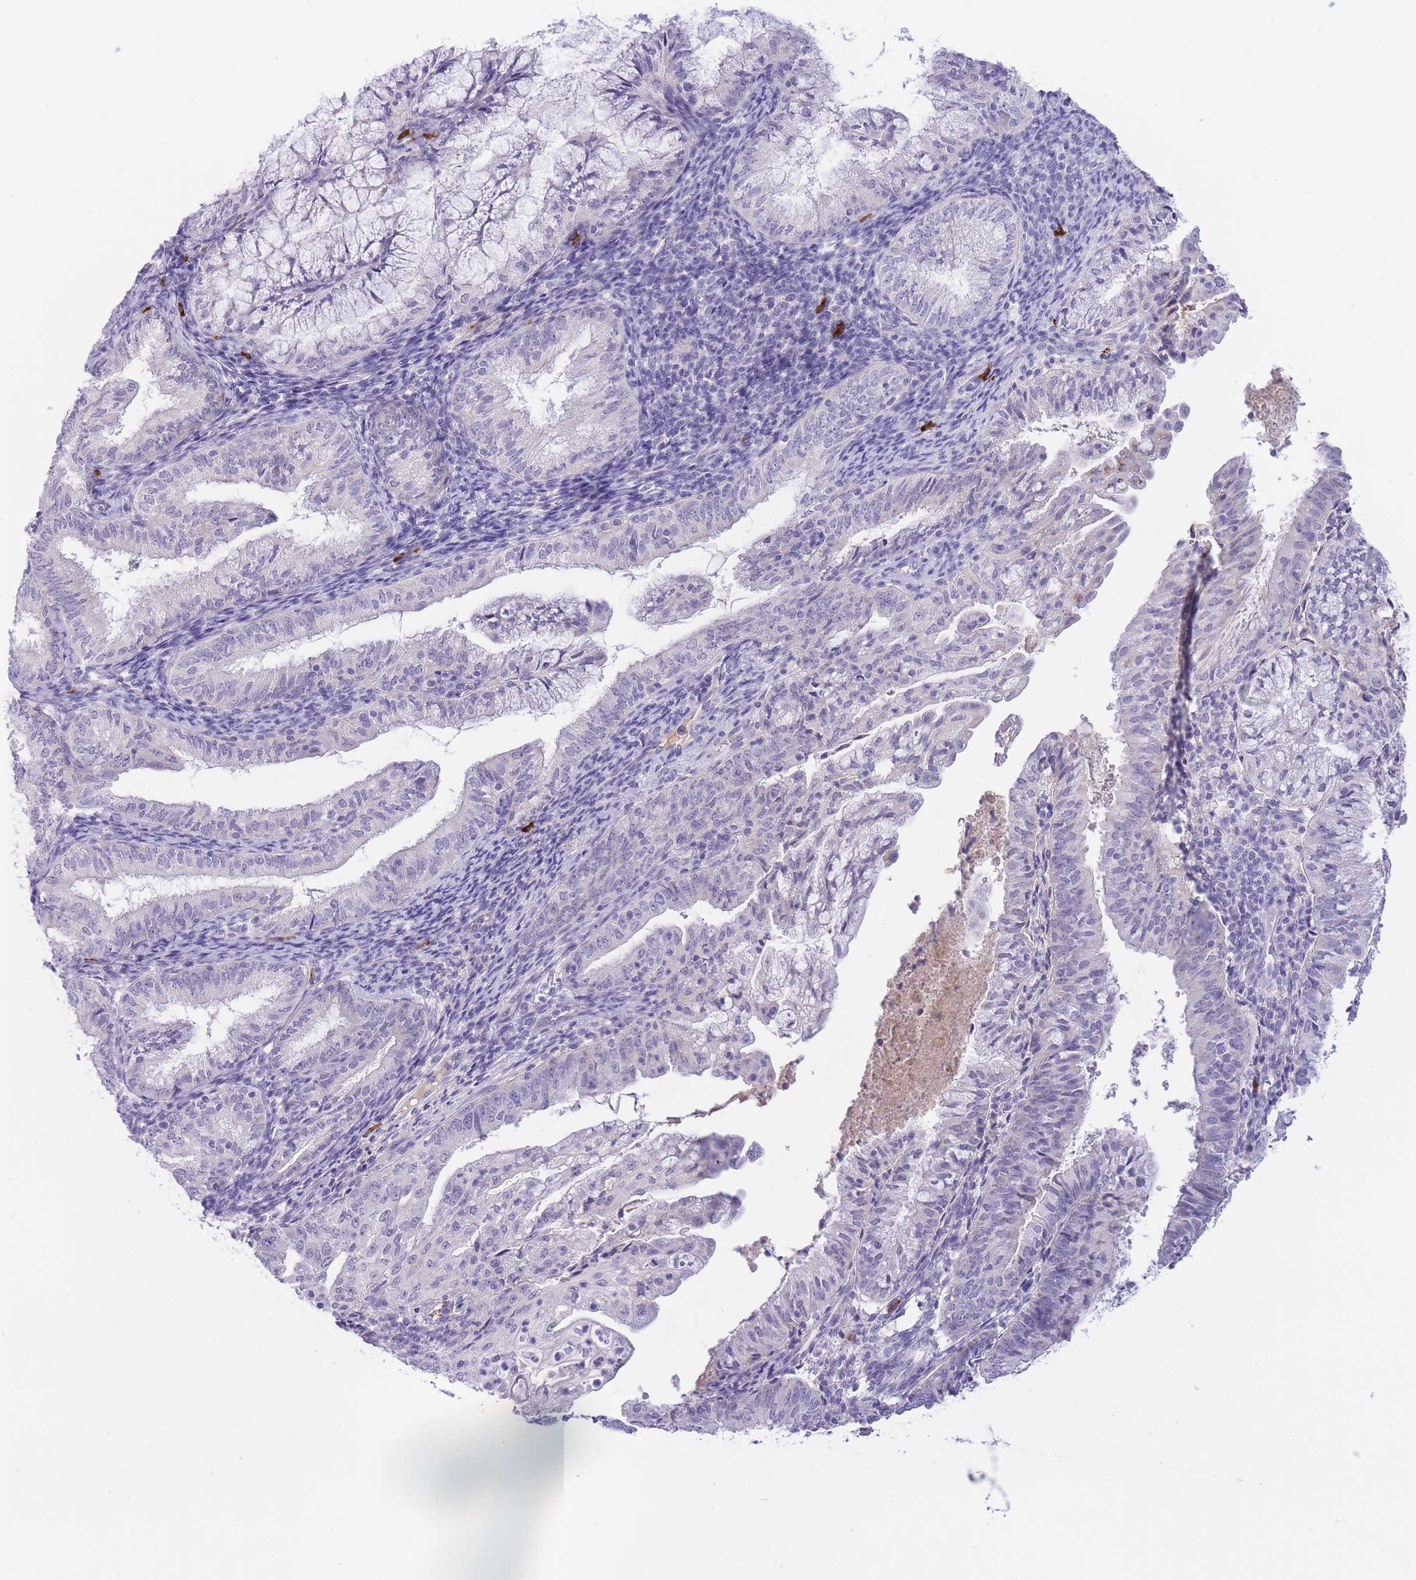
{"staining": {"intensity": "negative", "quantity": "none", "location": "none"}, "tissue": "endometrial cancer", "cell_type": "Tumor cells", "image_type": "cancer", "snomed": [{"axis": "morphology", "description": "Adenocarcinoma, NOS"}, {"axis": "topography", "description": "Endometrium"}], "caption": "Immunohistochemical staining of human endometrial adenocarcinoma reveals no significant positivity in tumor cells.", "gene": "ASAP3", "patient": {"sex": "female", "age": 55}}